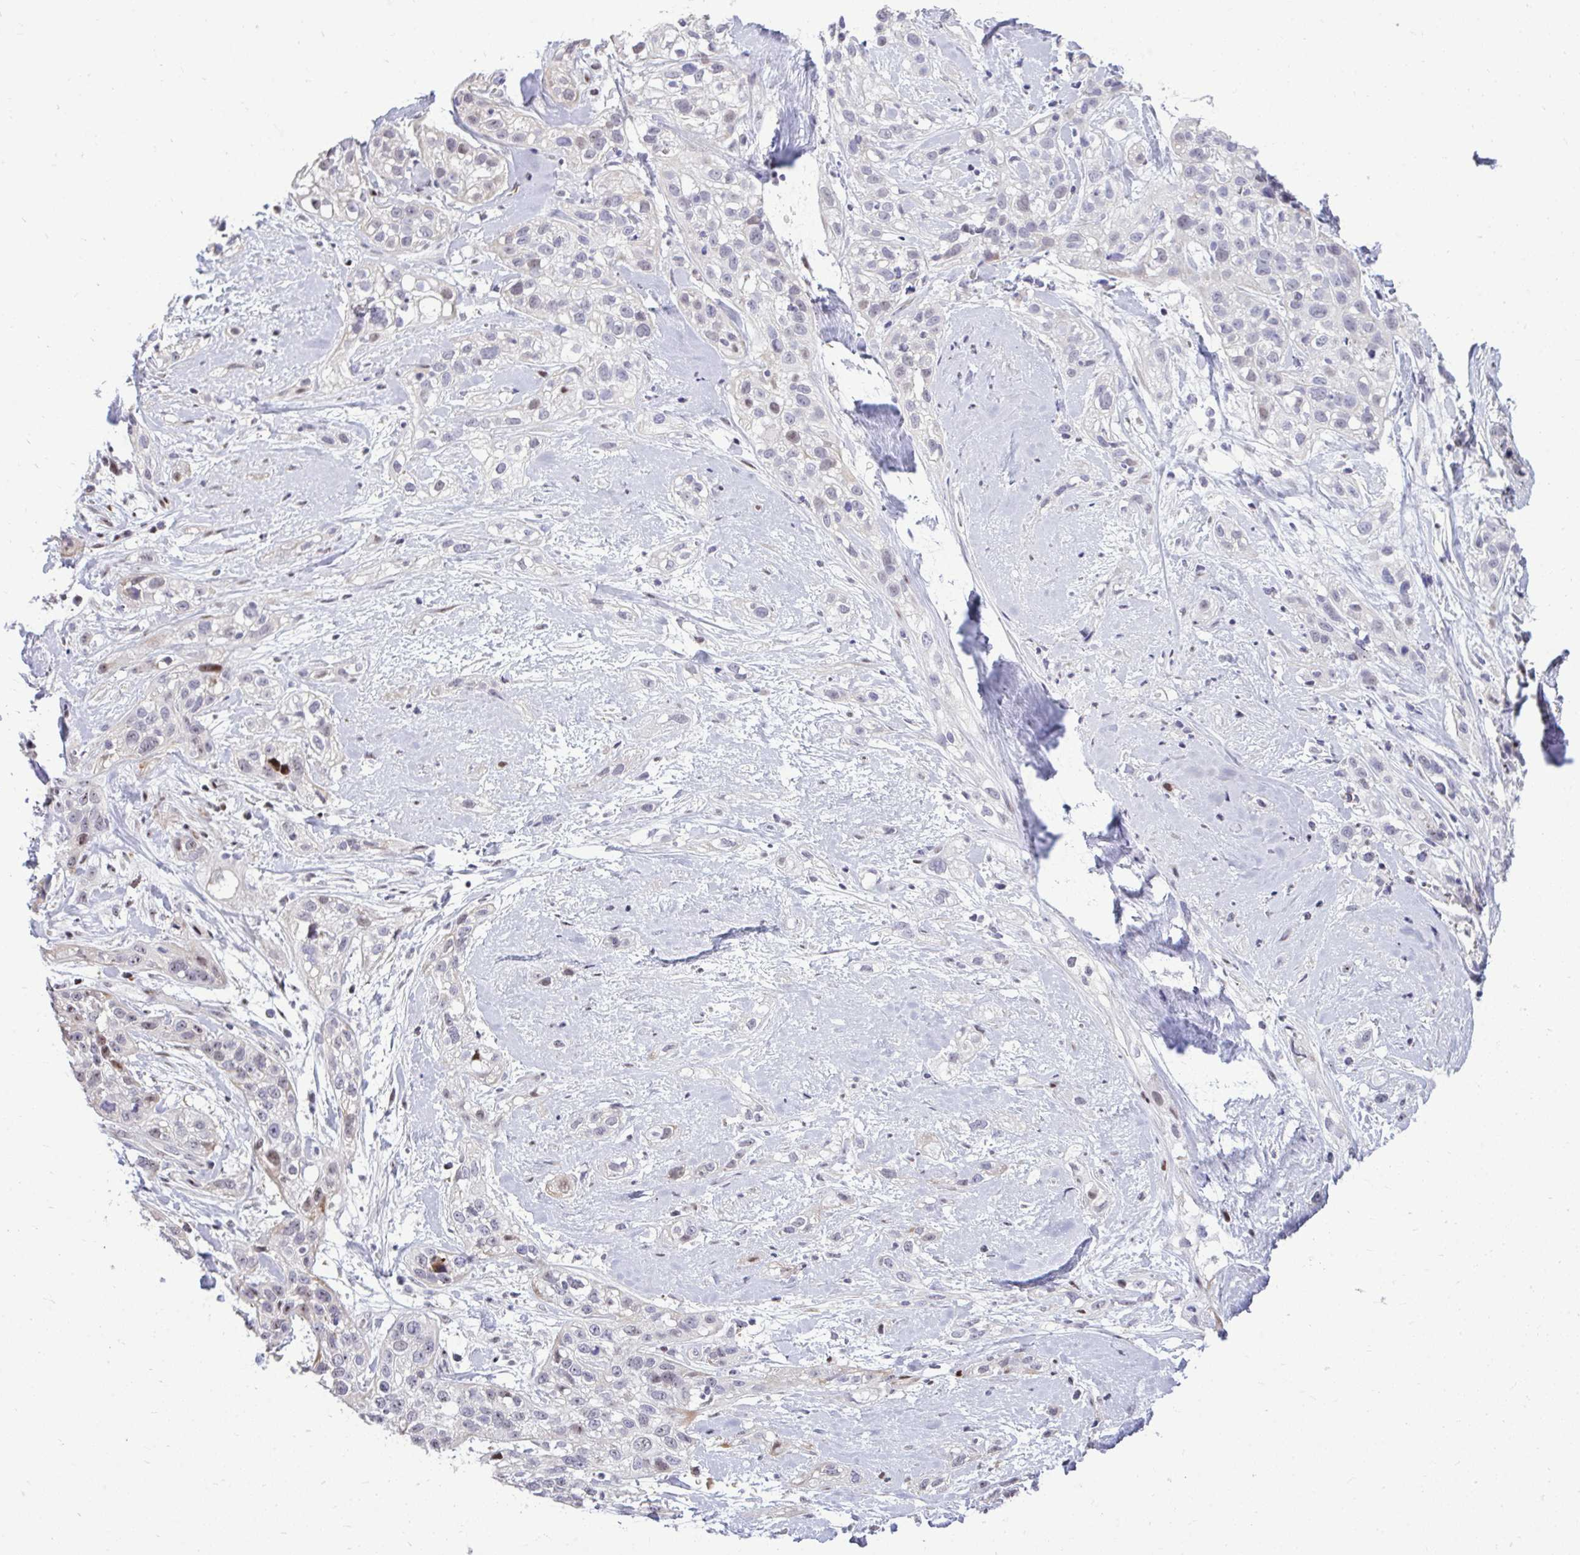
{"staining": {"intensity": "weak", "quantity": "<25%", "location": "nuclear"}, "tissue": "skin cancer", "cell_type": "Tumor cells", "image_type": "cancer", "snomed": [{"axis": "morphology", "description": "Squamous cell carcinoma, NOS"}, {"axis": "topography", "description": "Skin"}], "caption": "High power microscopy image of an immunohistochemistry histopathology image of skin cancer, revealing no significant positivity in tumor cells.", "gene": "DLX4", "patient": {"sex": "male", "age": 82}}